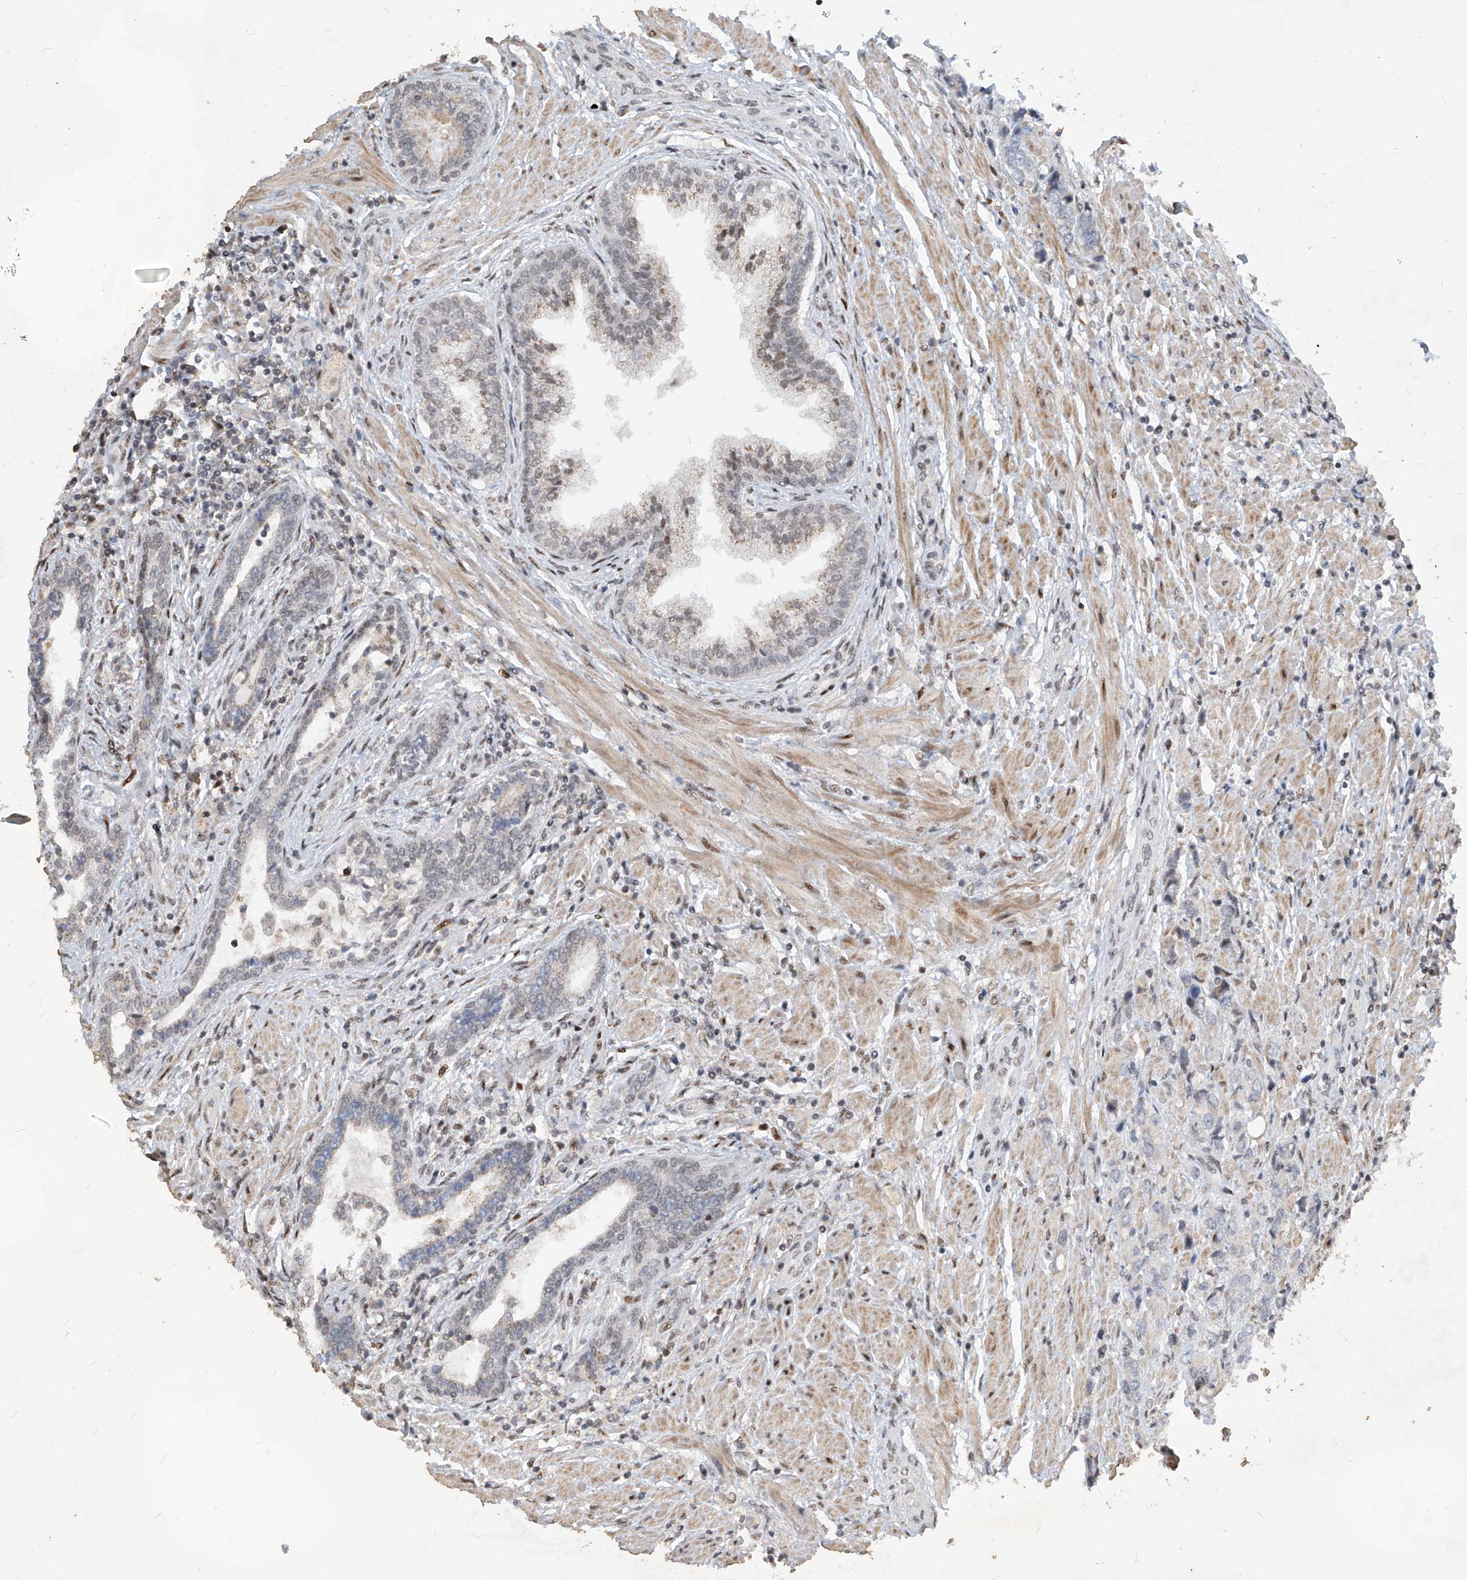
{"staining": {"intensity": "negative", "quantity": "none", "location": "none"}, "tissue": "prostate cancer", "cell_type": "Tumor cells", "image_type": "cancer", "snomed": [{"axis": "morphology", "description": "Adenocarcinoma, High grade"}, {"axis": "topography", "description": "Prostate"}], "caption": "DAB (3,3'-diaminobenzidine) immunohistochemical staining of prostate cancer (high-grade adenocarcinoma) displays no significant expression in tumor cells.", "gene": "IRF2", "patient": {"sex": "male", "age": 61}}